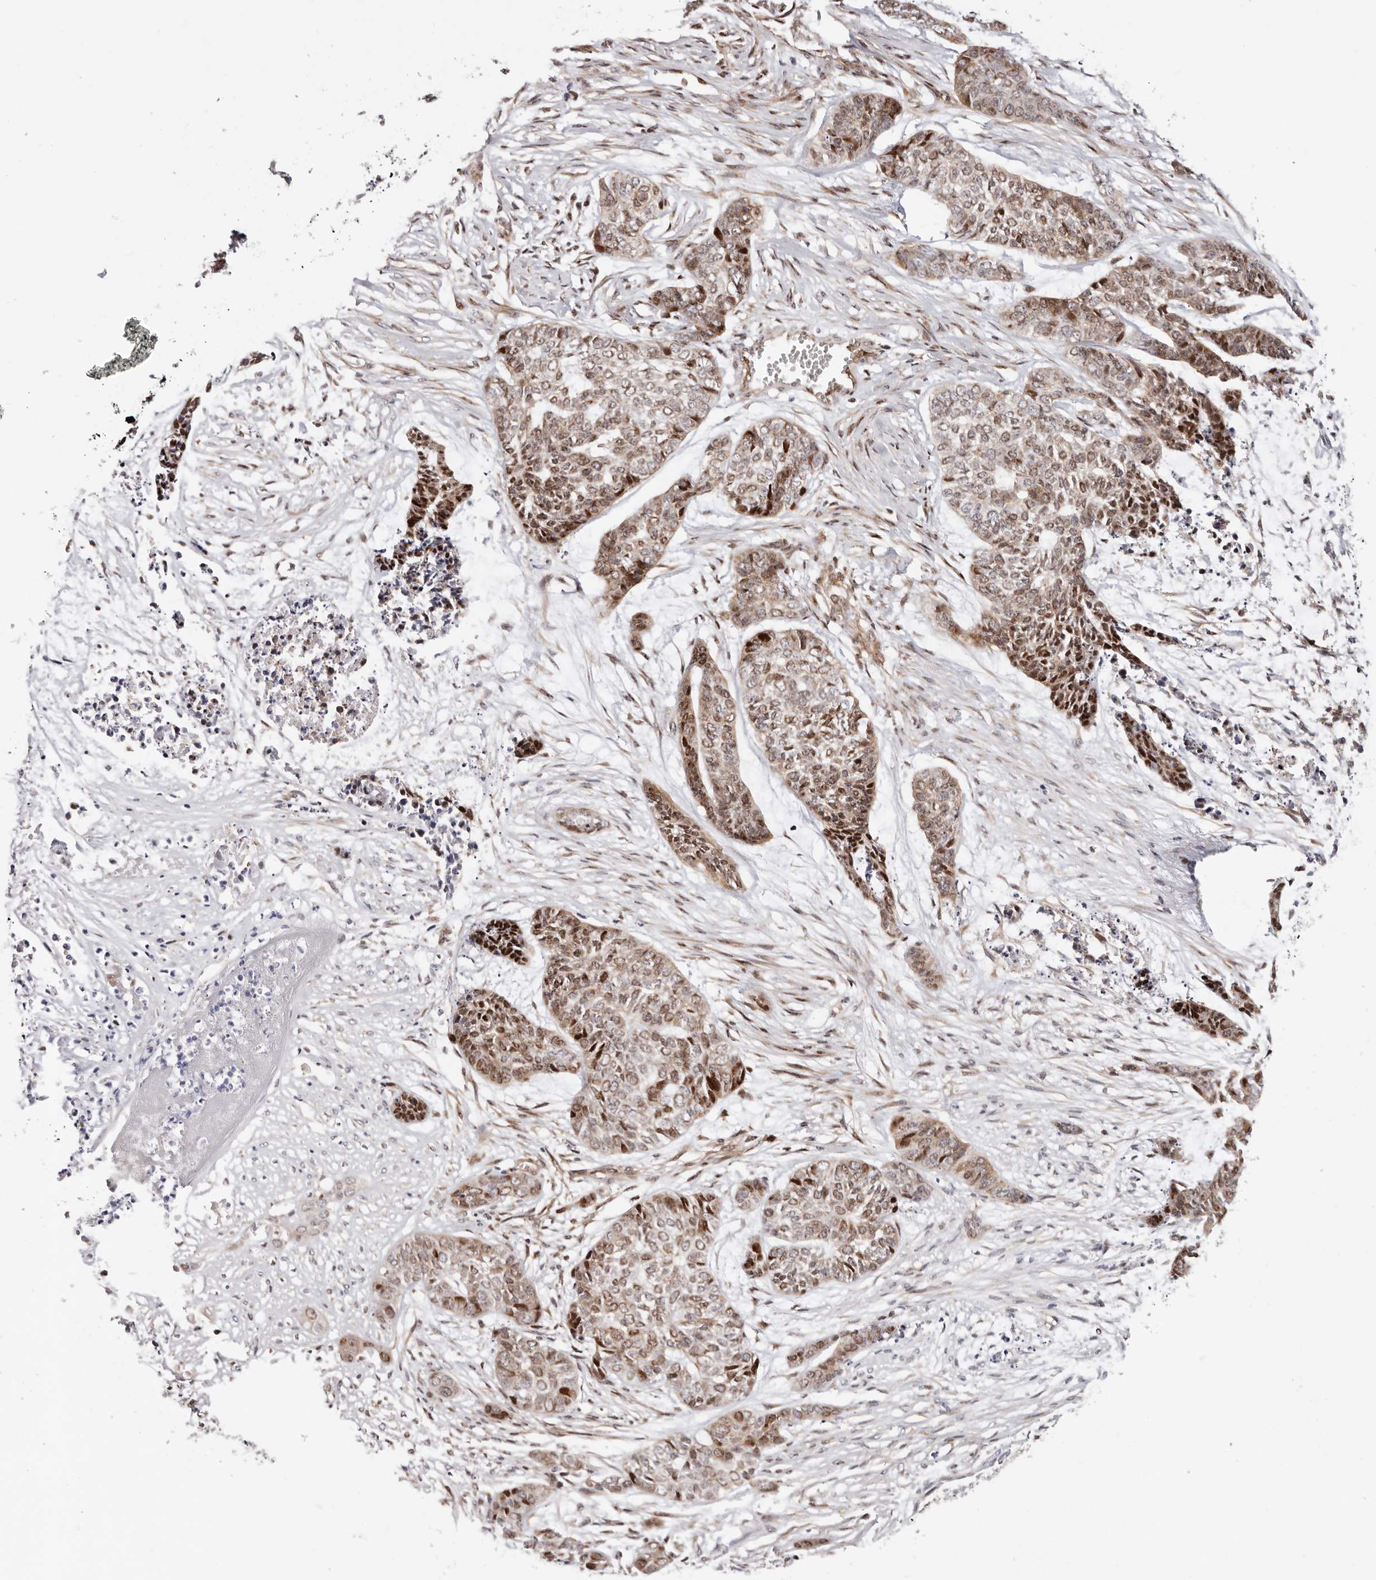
{"staining": {"intensity": "strong", "quantity": "<25%", "location": "cytoplasmic/membranous,nuclear"}, "tissue": "skin cancer", "cell_type": "Tumor cells", "image_type": "cancer", "snomed": [{"axis": "morphology", "description": "Basal cell carcinoma"}, {"axis": "topography", "description": "Skin"}], "caption": "Immunohistochemistry (IHC) histopathology image of neoplastic tissue: skin cancer stained using IHC shows medium levels of strong protein expression localized specifically in the cytoplasmic/membranous and nuclear of tumor cells, appearing as a cytoplasmic/membranous and nuclear brown color.", "gene": "EPHX3", "patient": {"sex": "female", "age": 64}}